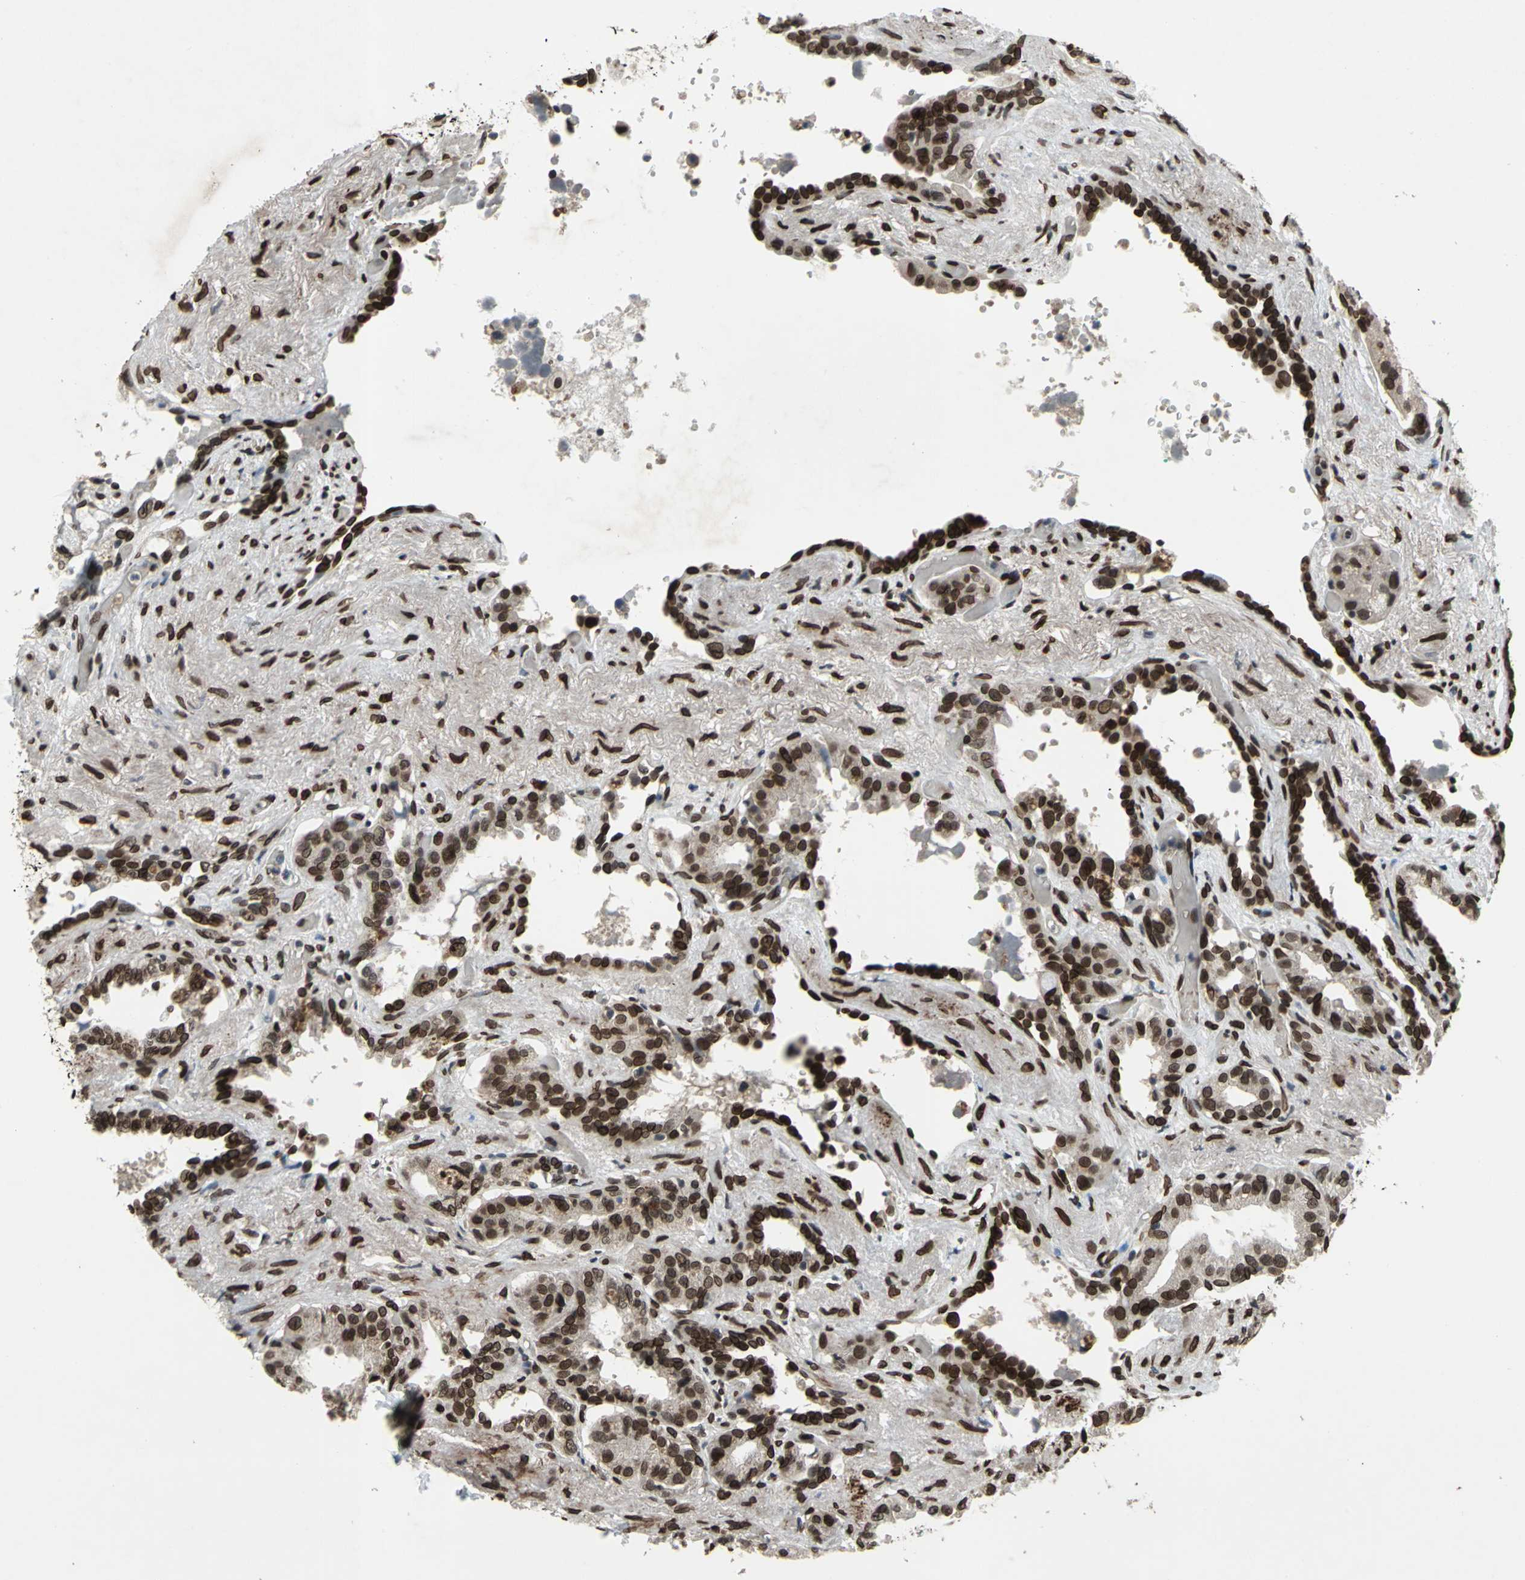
{"staining": {"intensity": "strong", "quantity": ">75%", "location": "cytoplasmic/membranous,nuclear"}, "tissue": "seminal vesicle", "cell_type": "Glandular cells", "image_type": "normal", "snomed": [{"axis": "morphology", "description": "Normal tissue, NOS"}, {"axis": "topography", "description": "Seminal veicle"}], "caption": "Immunohistochemistry micrograph of unremarkable human seminal vesicle stained for a protein (brown), which displays high levels of strong cytoplasmic/membranous,nuclear expression in about >75% of glandular cells.", "gene": "ISY1", "patient": {"sex": "male", "age": 61}}